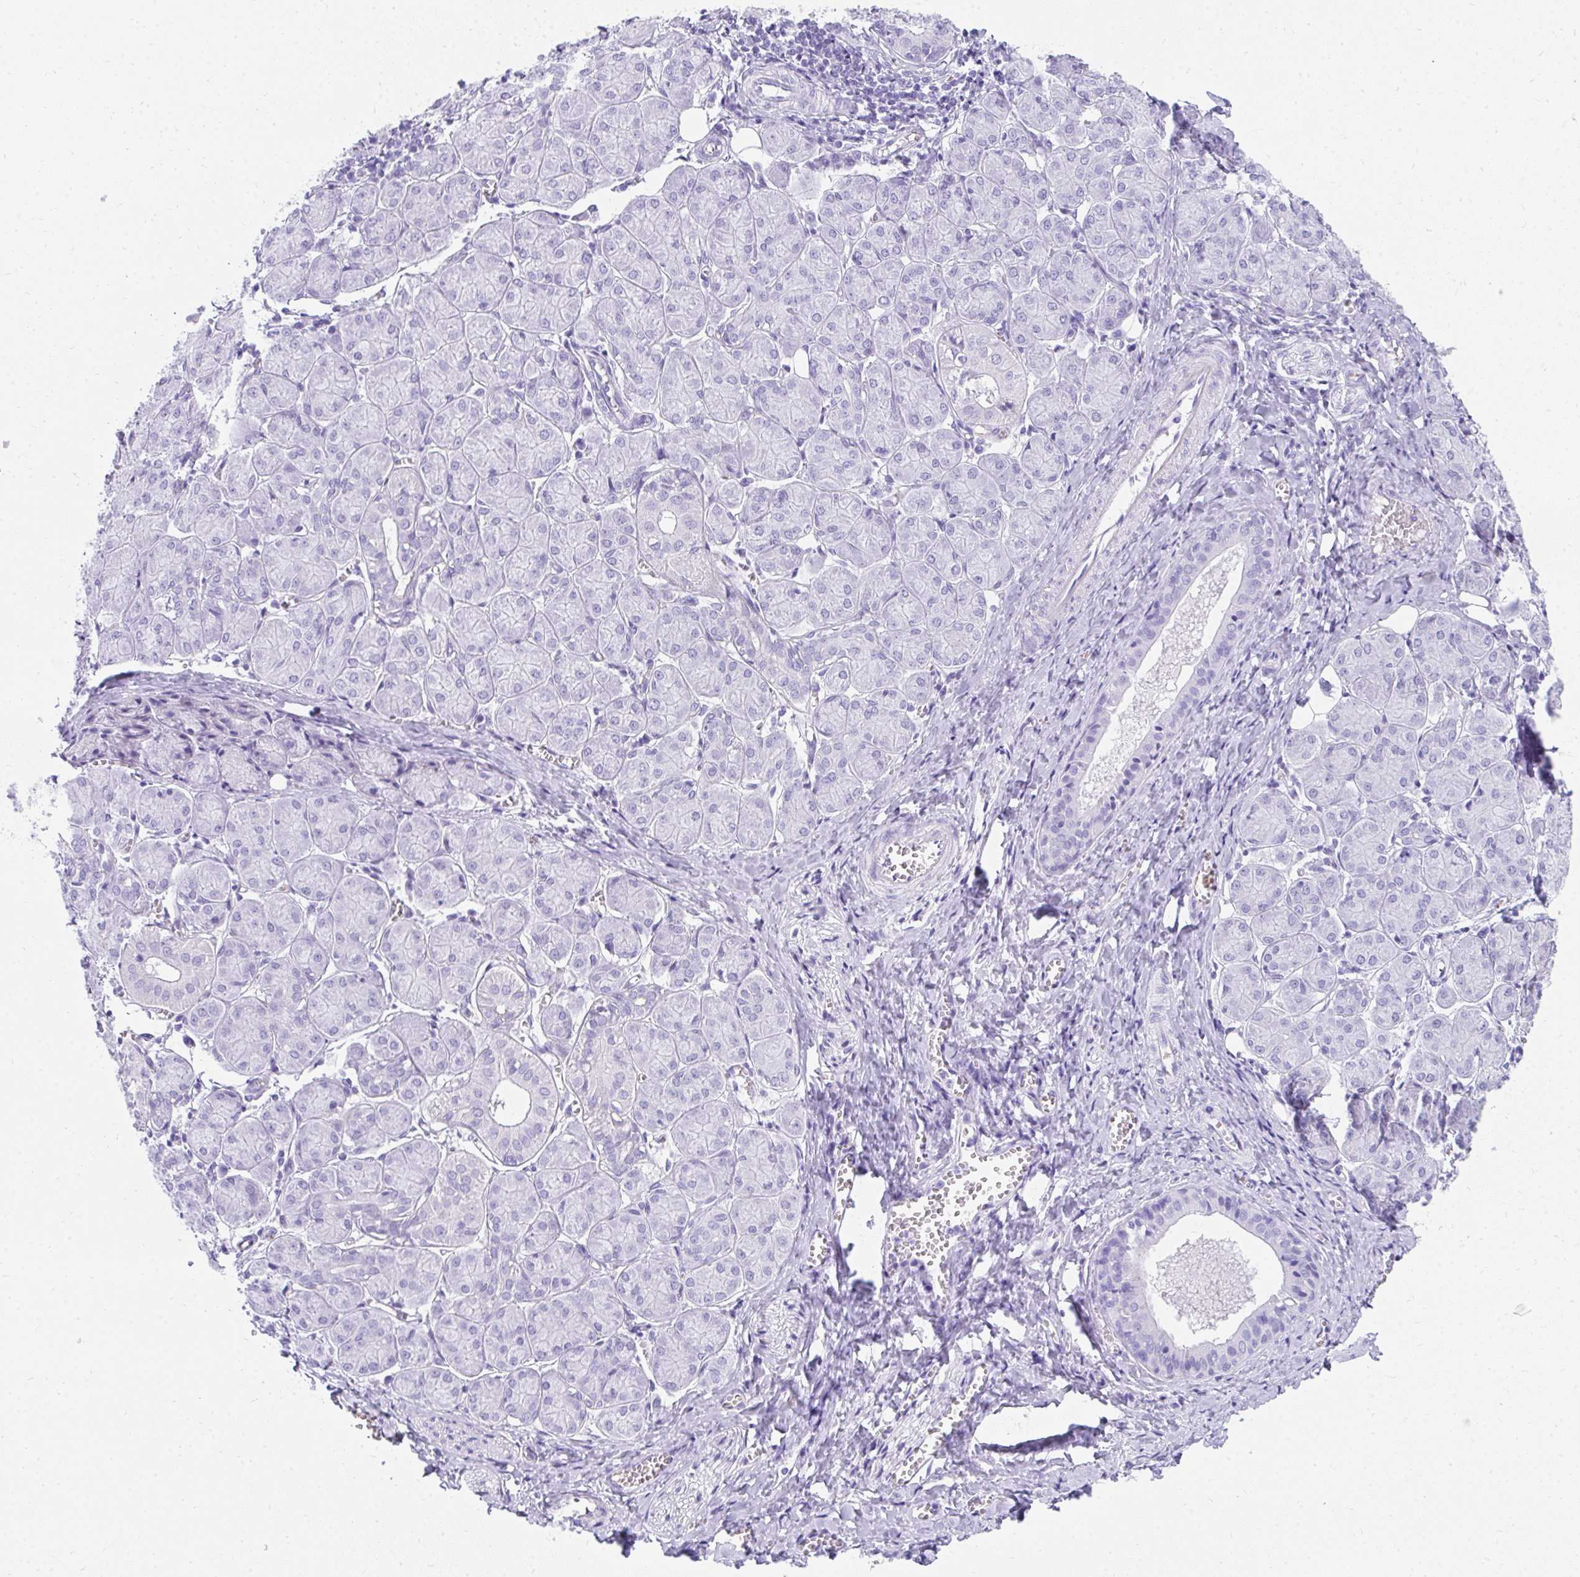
{"staining": {"intensity": "negative", "quantity": "none", "location": "none"}, "tissue": "salivary gland", "cell_type": "Glandular cells", "image_type": "normal", "snomed": [{"axis": "morphology", "description": "Normal tissue, NOS"}, {"axis": "morphology", "description": "Inflammation, NOS"}, {"axis": "topography", "description": "Lymph node"}, {"axis": "topography", "description": "Salivary gland"}], "caption": "The immunohistochemistry histopathology image has no significant positivity in glandular cells of salivary gland.", "gene": "TNNT1", "patient": {"sex": "male", "age": 3}}